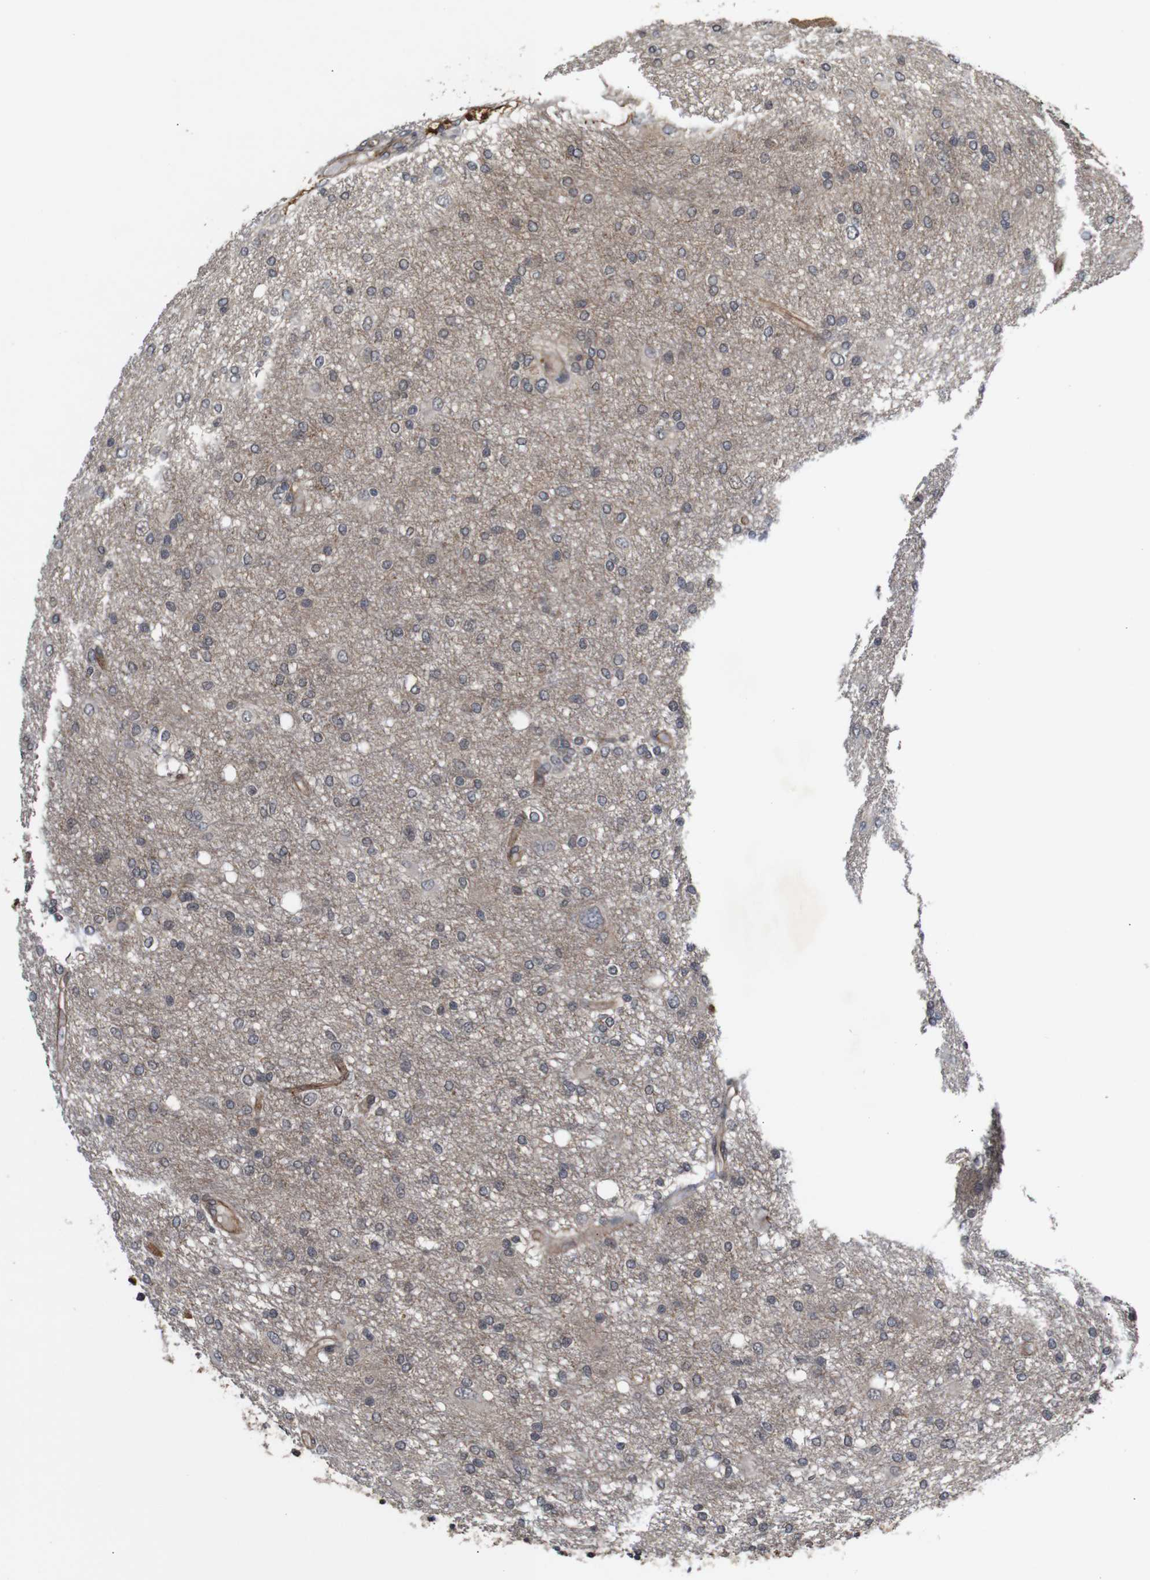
{"staining": {"intensity": "weak", "quantity": "25%-75%", "location": "cytoplasmic/membranous"}, "tissue": "glioma", "cell_type": "Tumor cells", "image_type": "cancer", "snomed": [{"axis": "morphology", "description": "Glioma, malignant, High grade"}, {"axis": "topography", "description": "Brain"}], "caption": "Brown immunohistochemical staining in glioma demonstrates weak cytoplasmic/membranous staining in approximately 25%-75% of tumor cells.", "gene": "NANOS1", "patient": {"sex": "female", "age": 59}}